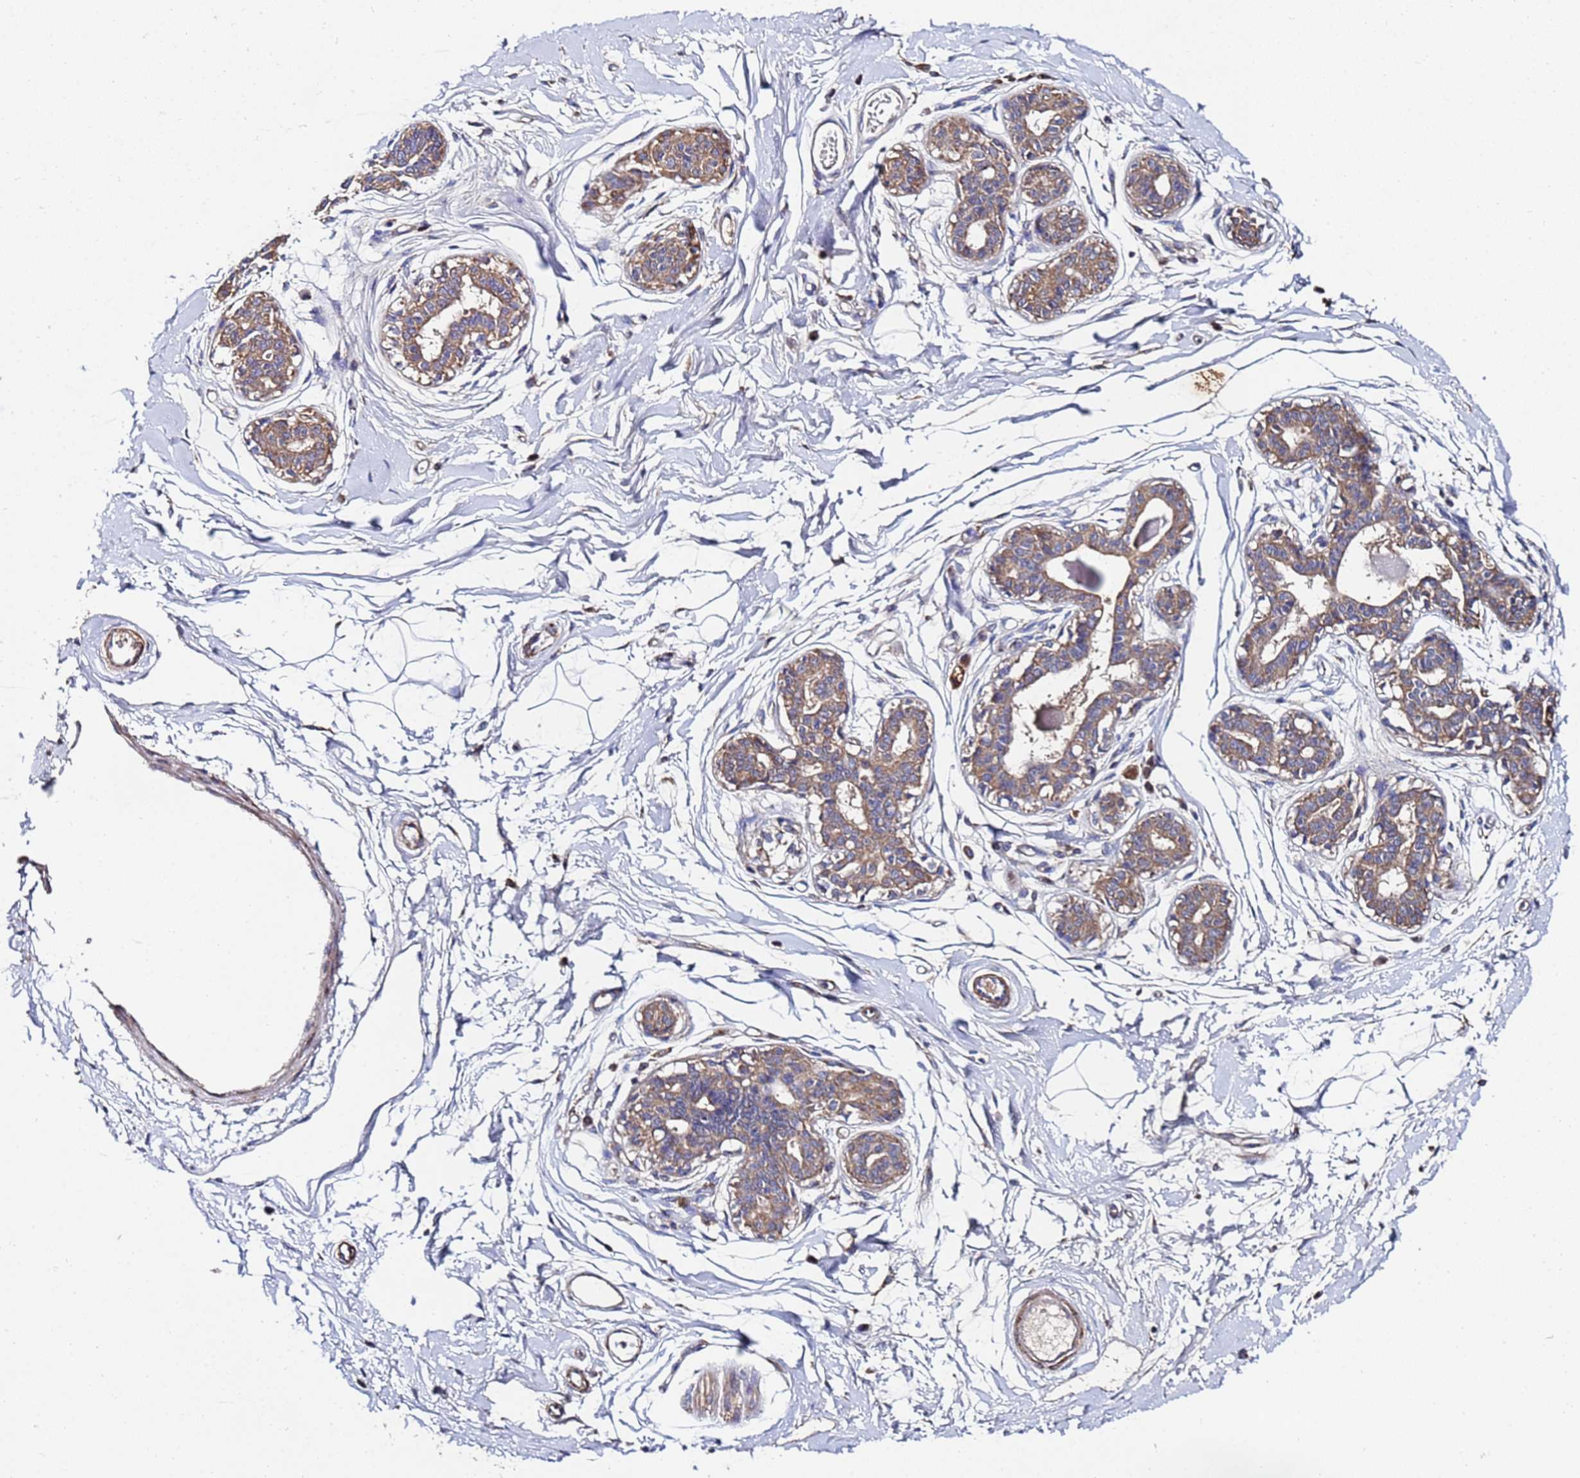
{"staining": {"intensity": "negative", "quantity": "none", "location": "none"}, "tissue": "breast", "cell_type": "Adipocytes", "image_type": "normal", "snomed": [{"axis": "morphology", "description": "Normal tissue, NOS"}, {"axis": "topography", "description": "Breast"}], "caption": "Breast was stained to show a protein in brown. There is no significant positivity in adipocytes. (DAB IHC visualized using brightfield microscopy, high magnification).", "gene": "C5orf34", "patient": {"sex": "female", "age": 45}}